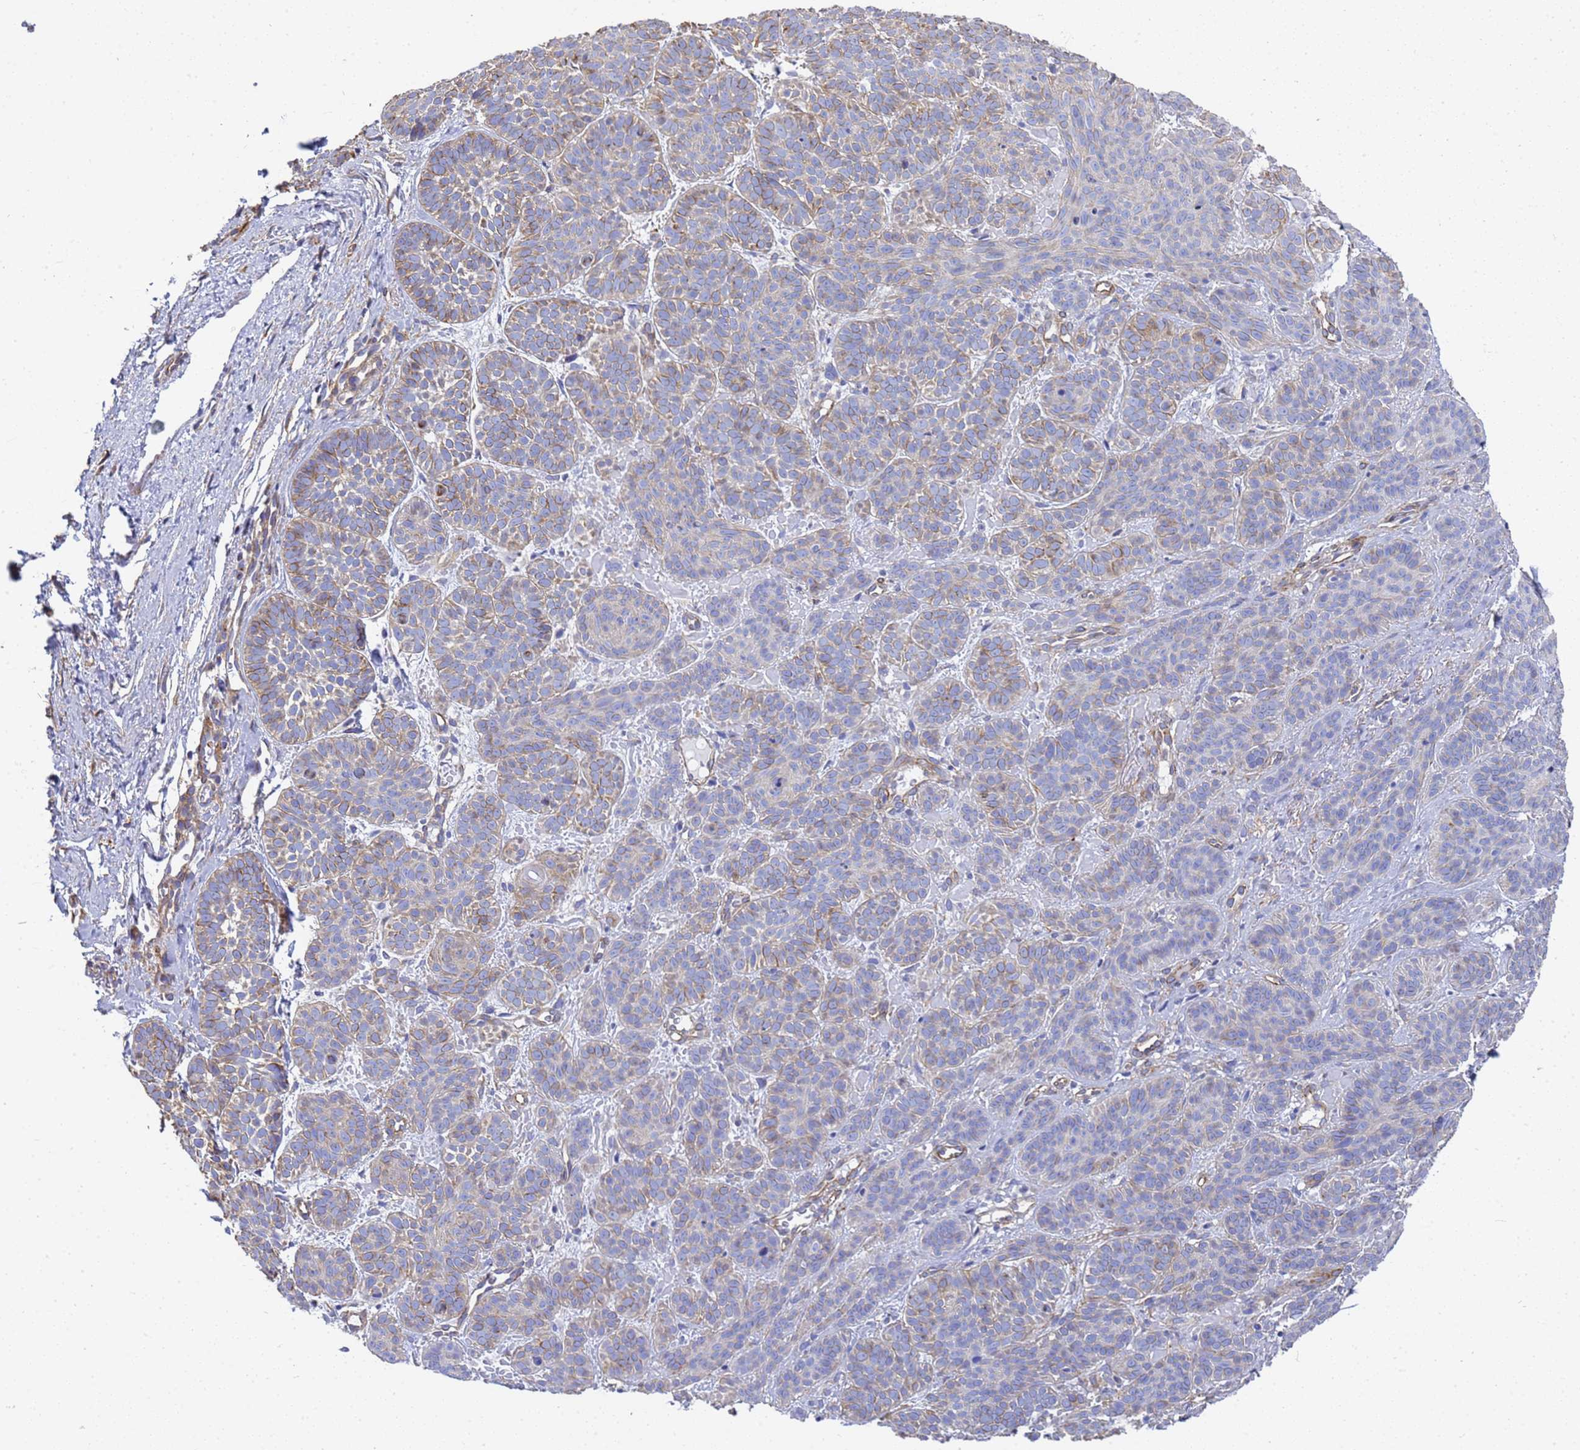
{"staining": {"intensity": "moderate", "quantity": "25%-75%", "location": "cytoplasmic/membranous"}, "tissue": "skin cancer", "cell_type": "Tumor cells", "image_type": "cancer", "snomed": [{"axis": "morphology", "description": "Basal cell carcinoma"}, {"axis": "topography", "description": "Skin"}], "caption": "Immunohistochemistry staining of skin cancer (basal cell carcinoma), which reveals medium levels of moderate cytoplasmic/membranous positivity in approximately 25%-75% of tumor cells indicating moderate cytoplasmic/membranous protein expression. The staining was performed using DAB (brown) for protein detection and nuclei were counterstained in hematoxylin (blue).", "gene": "TUBB1", "patient": {"sex": "male", "age": 85}}